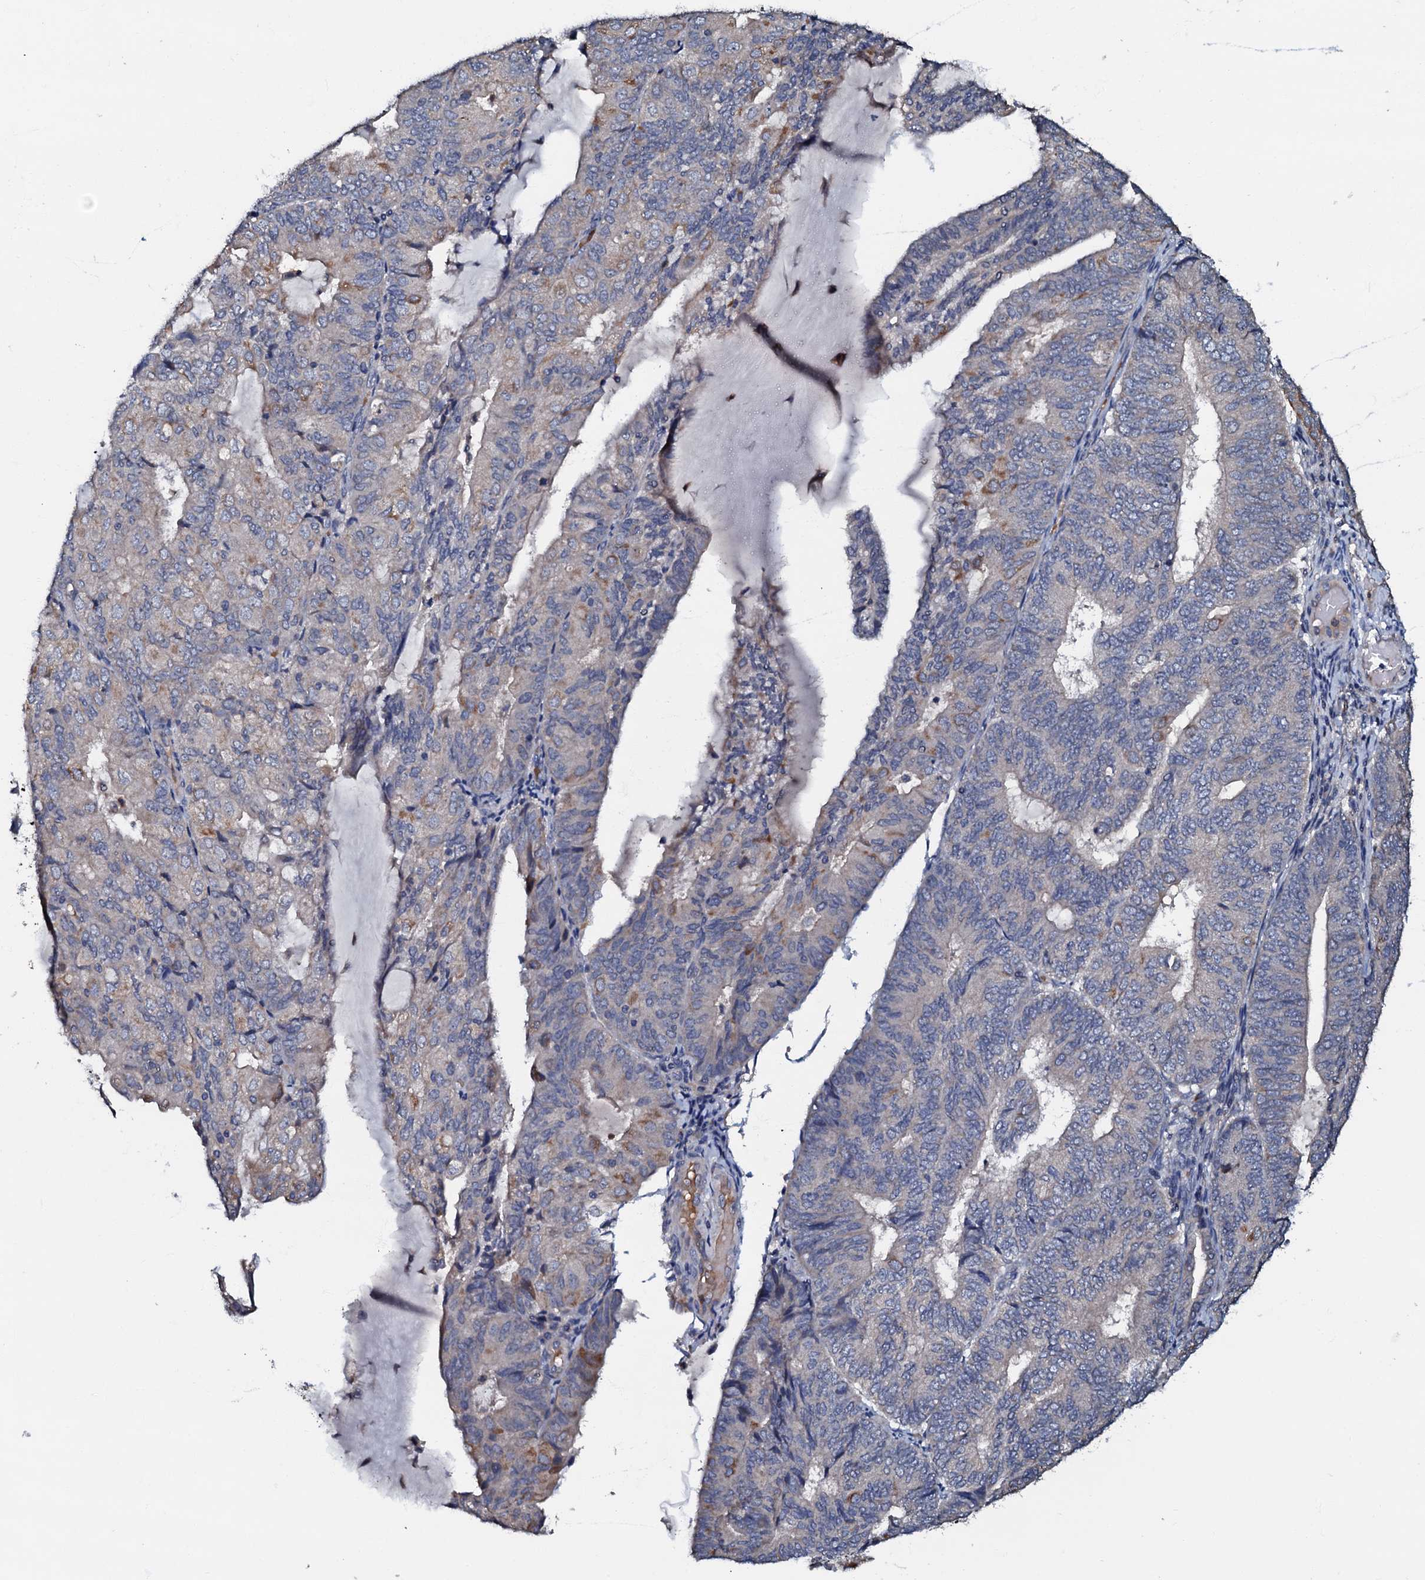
{"staining": {"intensity": "moderate", "quantity": "<25%", "location": "cytoplasmic/membranous"}, "tissue": "endometrial cancer", "cell_type": "Tumor cells", "image_type": "cancer", "snomed": [{"axis": "morphology", "description": "Adenocarcinoma, NOS"}, {"axis": "topography", "description": "Endometrium"}], "caption": "Tumor cells display low levels of moderate cytoplasmic/membranous positivity in about <25% of cells in human adenocarcinoma (endometrial). (DAB IHC with brightfield microscopy, high magnification).", "gene": "CPNE2", "patient": {"sex": "female", "age": 81}}